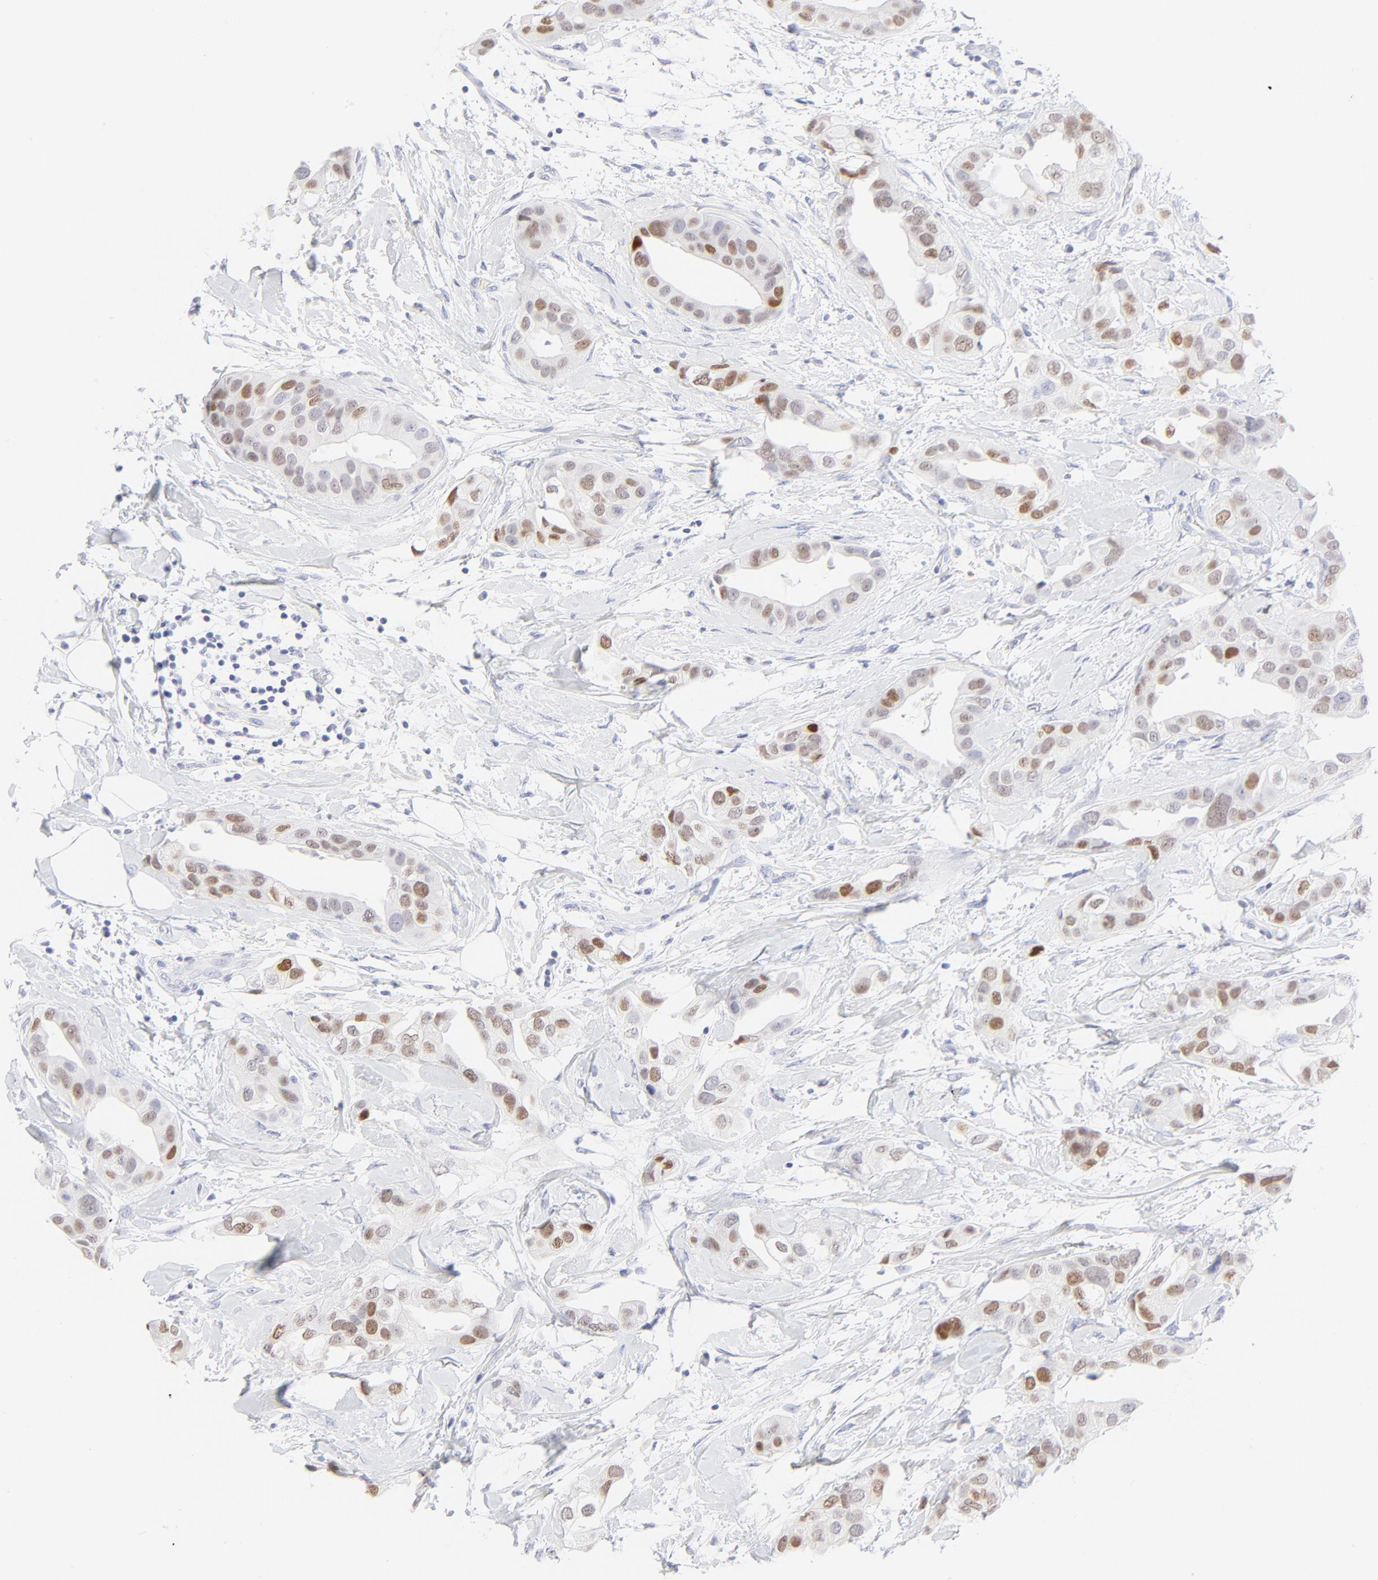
{"staining": {"intensity": "moderate", "quantity": "25%-75%", "location": "nuclear"}, "tissue": "breast cancer", "cell_type": "Tumor cells", "image_type": "cancer", "snomed": [{"axis": "morphology", "description": "Duct carcinoma"}, {"axis": "topography", "description": "Breast"}], "caption": "Immunohistochemical staining of breast invasive ductal carcinoma reveals moderate nuclear protein staining in approximately 25%-75% of tumor cells.", "gene": "ELF3", "patient": {"sex": "female", "age": 40}}